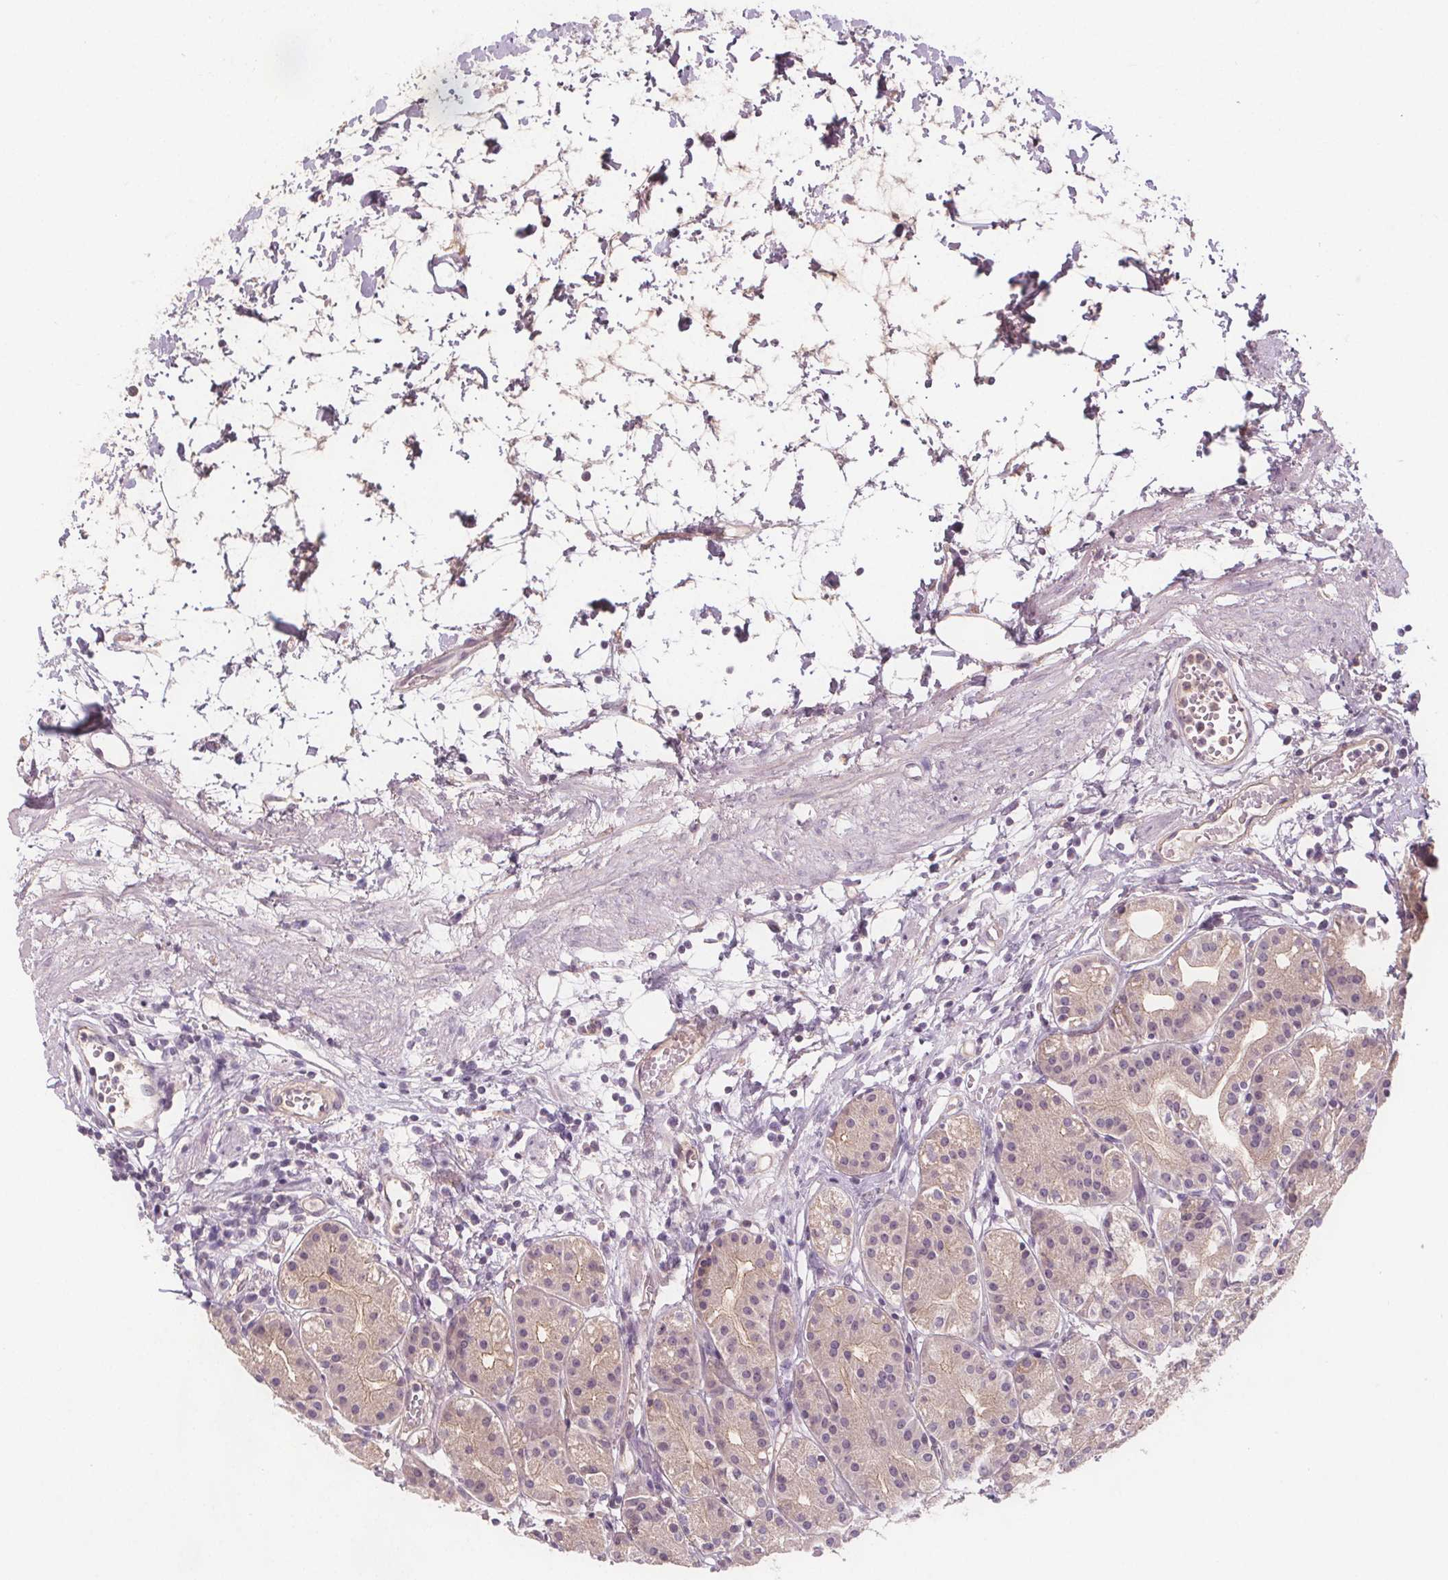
{"staining": {"intensity": "weak", "quantity": "25%-75%", "location": "cytoplasmic/membranous"}, "tissue": "stomach", "cell_type": "Glandular cells", "image_type": "normal", "snomed": [{"axis": "morphology", "description": "Normal tissue, NOS"}, {"axis": "topography", "description": "Skeletal muscle"}, {"axis": "topography", "description": "Stomach"}], "caption": "Immunohistochemistry image of normal stomach: stomach stained using IHC reveals low levels of weak protein expression localized specifically in the cytoplasmic/membranous of glandular cells, appearing as a cytoplasmic/membranous brown color.", "gene": "VNN1", "patient": {"sex": "female", "age": 57}}